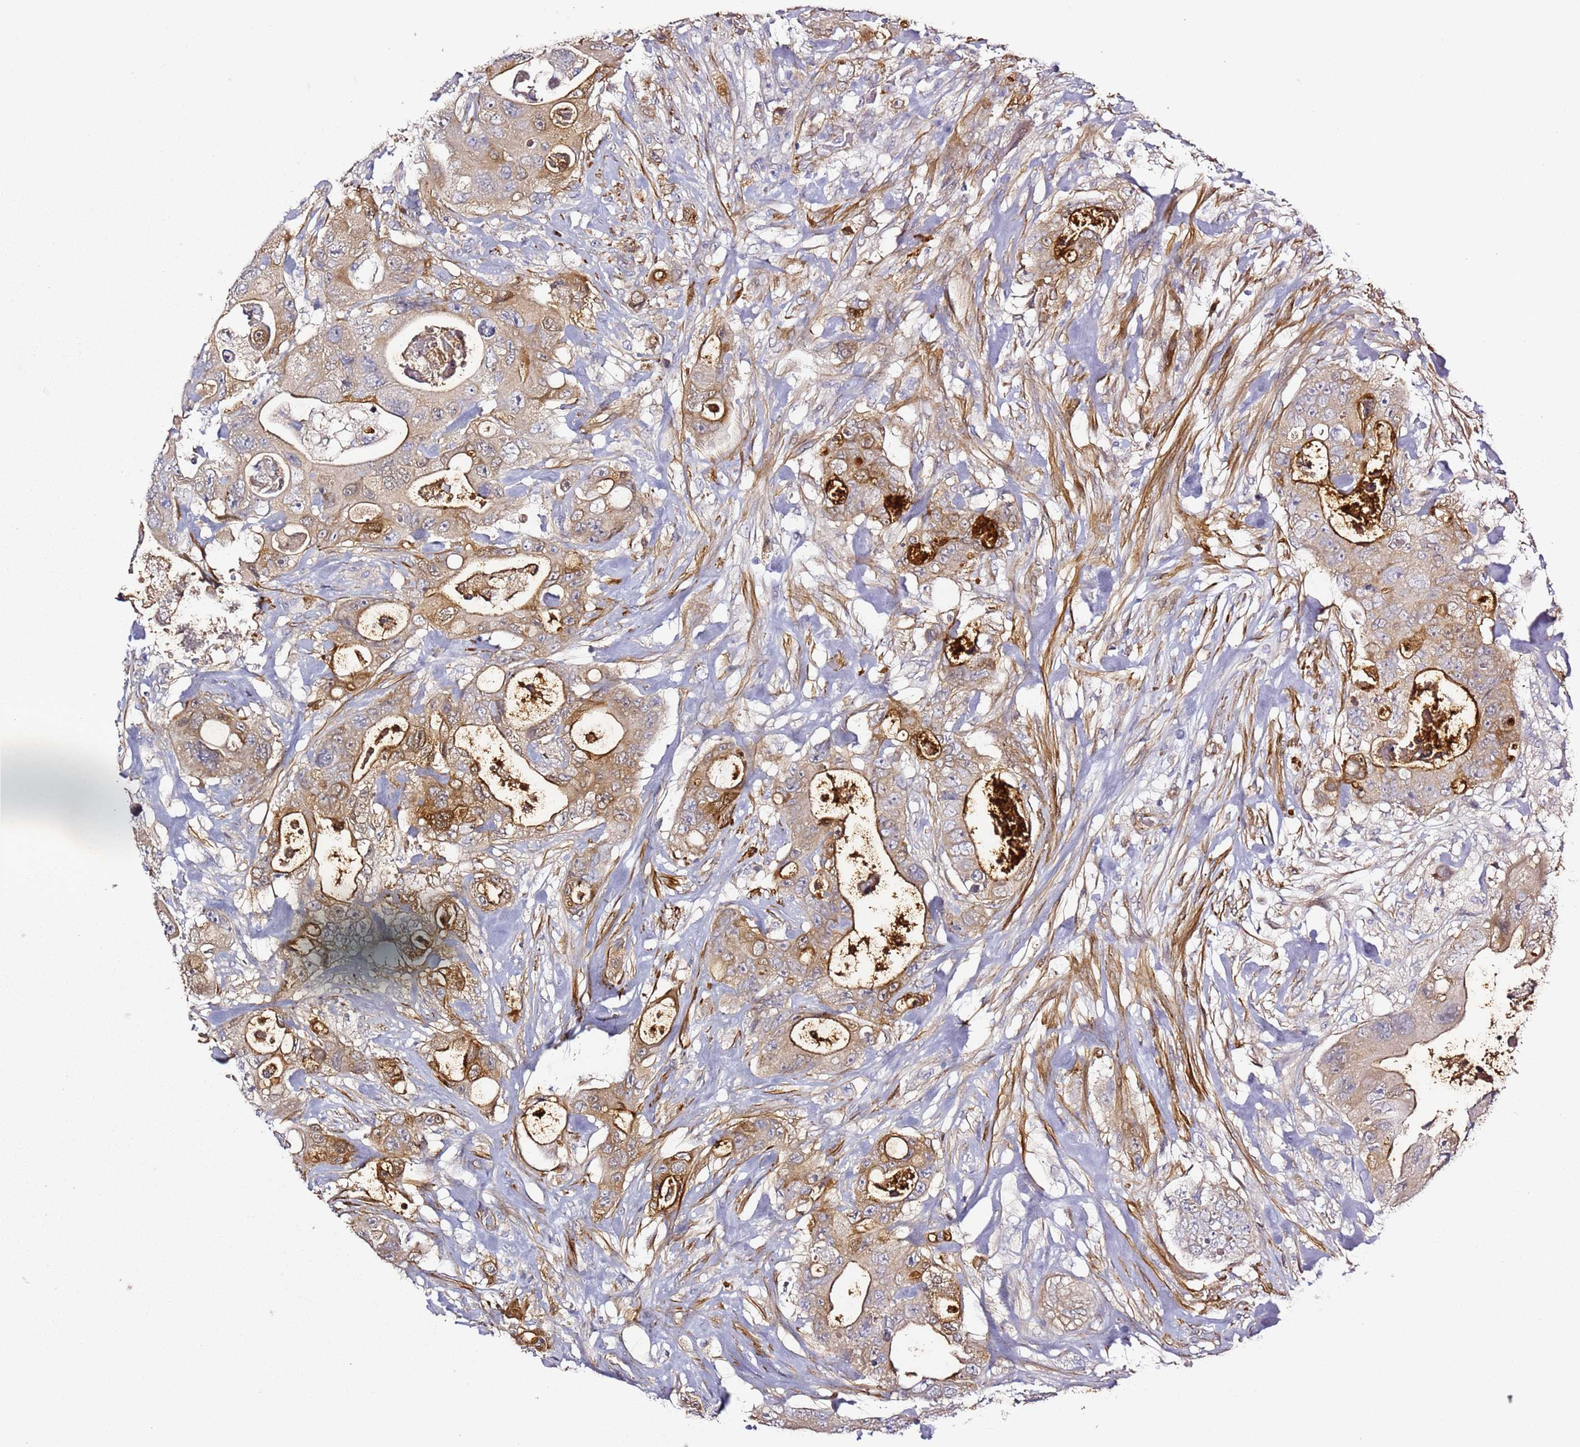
{"staining": {"intensity": "moderate", "quantity": "25%-75%", "location": "cytoplasmic/membranous"}, "tissue": "colorectal cancer", "cell_type": "Tumor cells", "image_type": "cancer", "snomed": [{"axis": "morphology", "description": "Adenocarcinoma, NOS"}, {"axis": "topography", "description": "Colon"}], "caption": "Brown immunohistochemical staining in colorectal adenocarcinoma demonstrates moderate cytoplasmic/membranous expression in approximately 25%-75% of tumor cells.", "gene": "EPS8L1", "patient": {"sex": "female", "age": 46}}